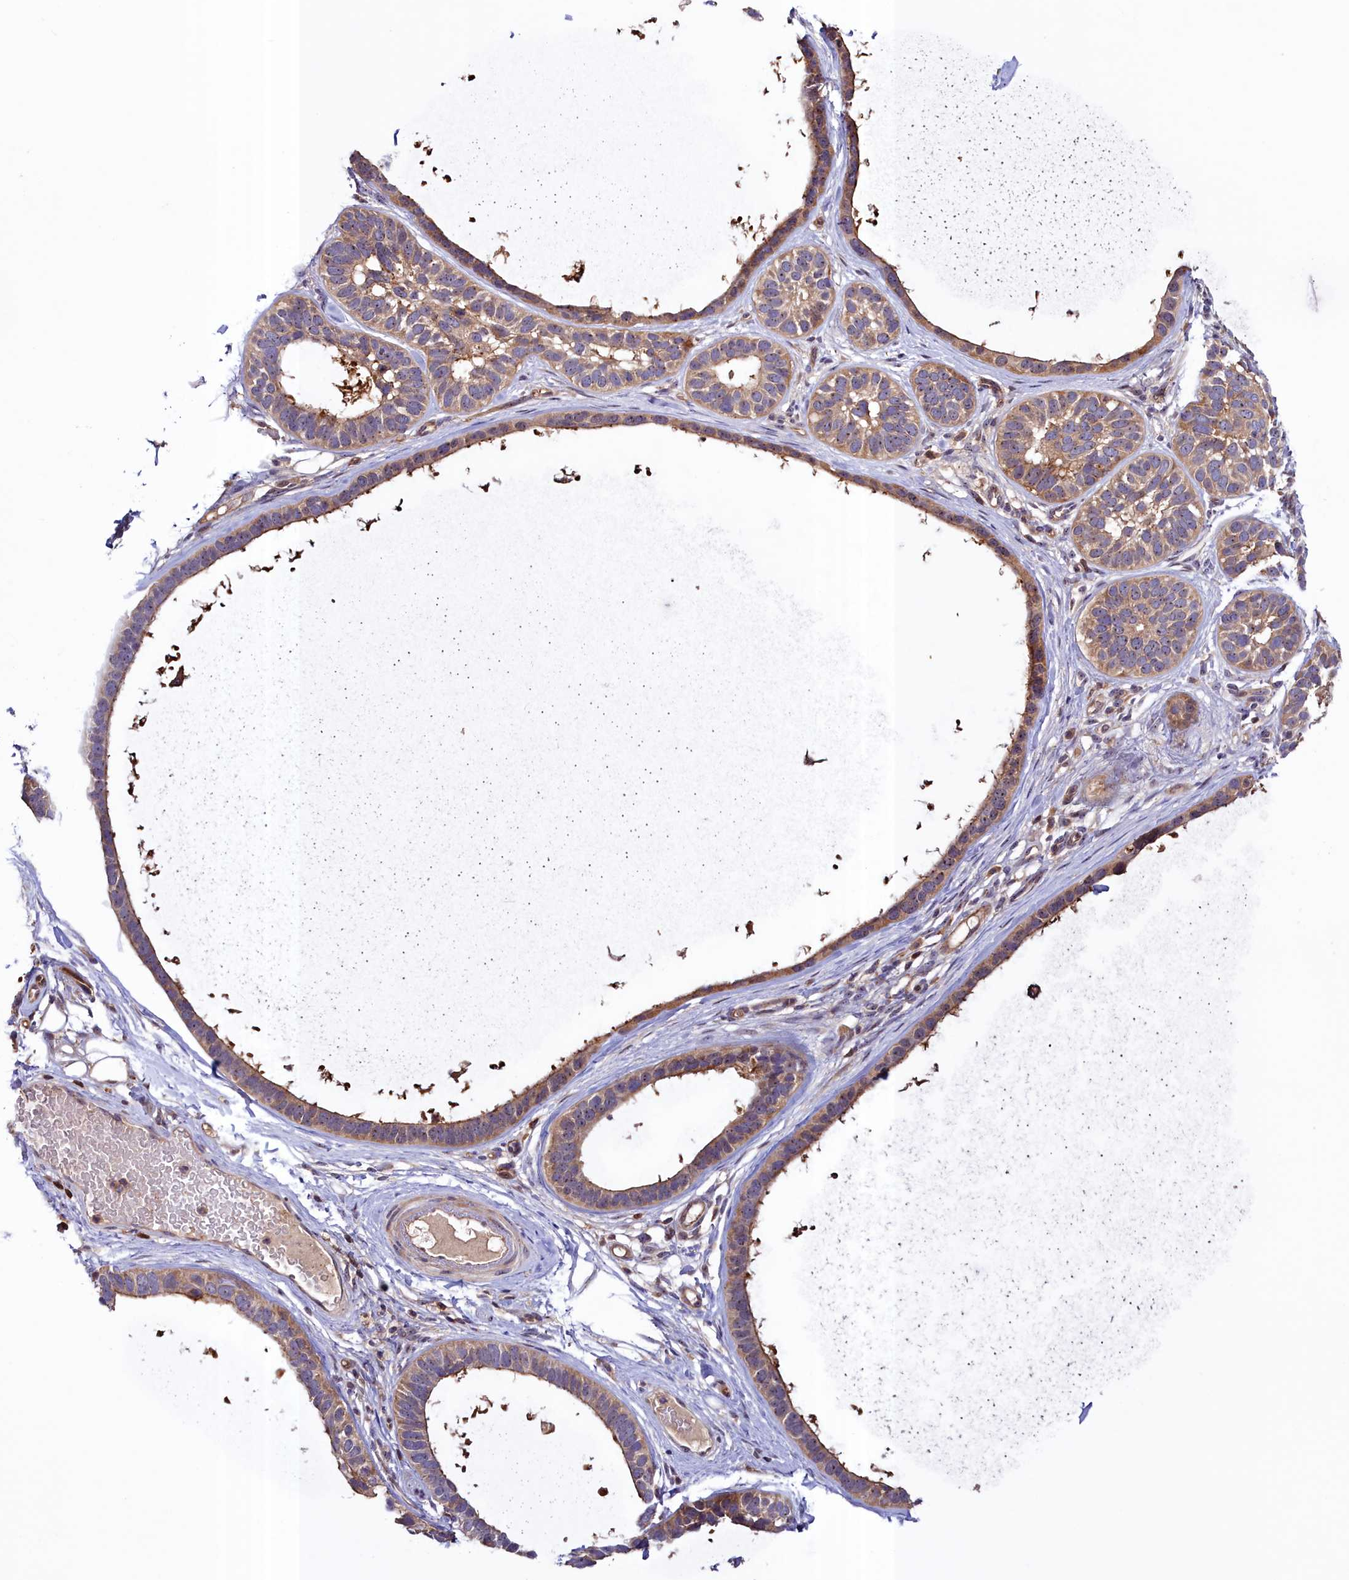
{"staining": {"intensity": "weak", "quantity": ">75%", "location": "cytoplasmic/membranous"}, "tissue": "skin cancer", "cell_type": "Tumor cells", "image_type": "cancer", "snomed": [{"axis": "morphology", "description": "Basal cell carcinoma"}, {"axis": "topography", "description": "Skin"}], "caption": "Protein expression analysis of basal cell carcinoma (skin) shows weak cytoplasmic/membranous staining in about >75% of tumor cells.", "gene": "NEURL4", "patient": {"sex": "male", "age": 62}}